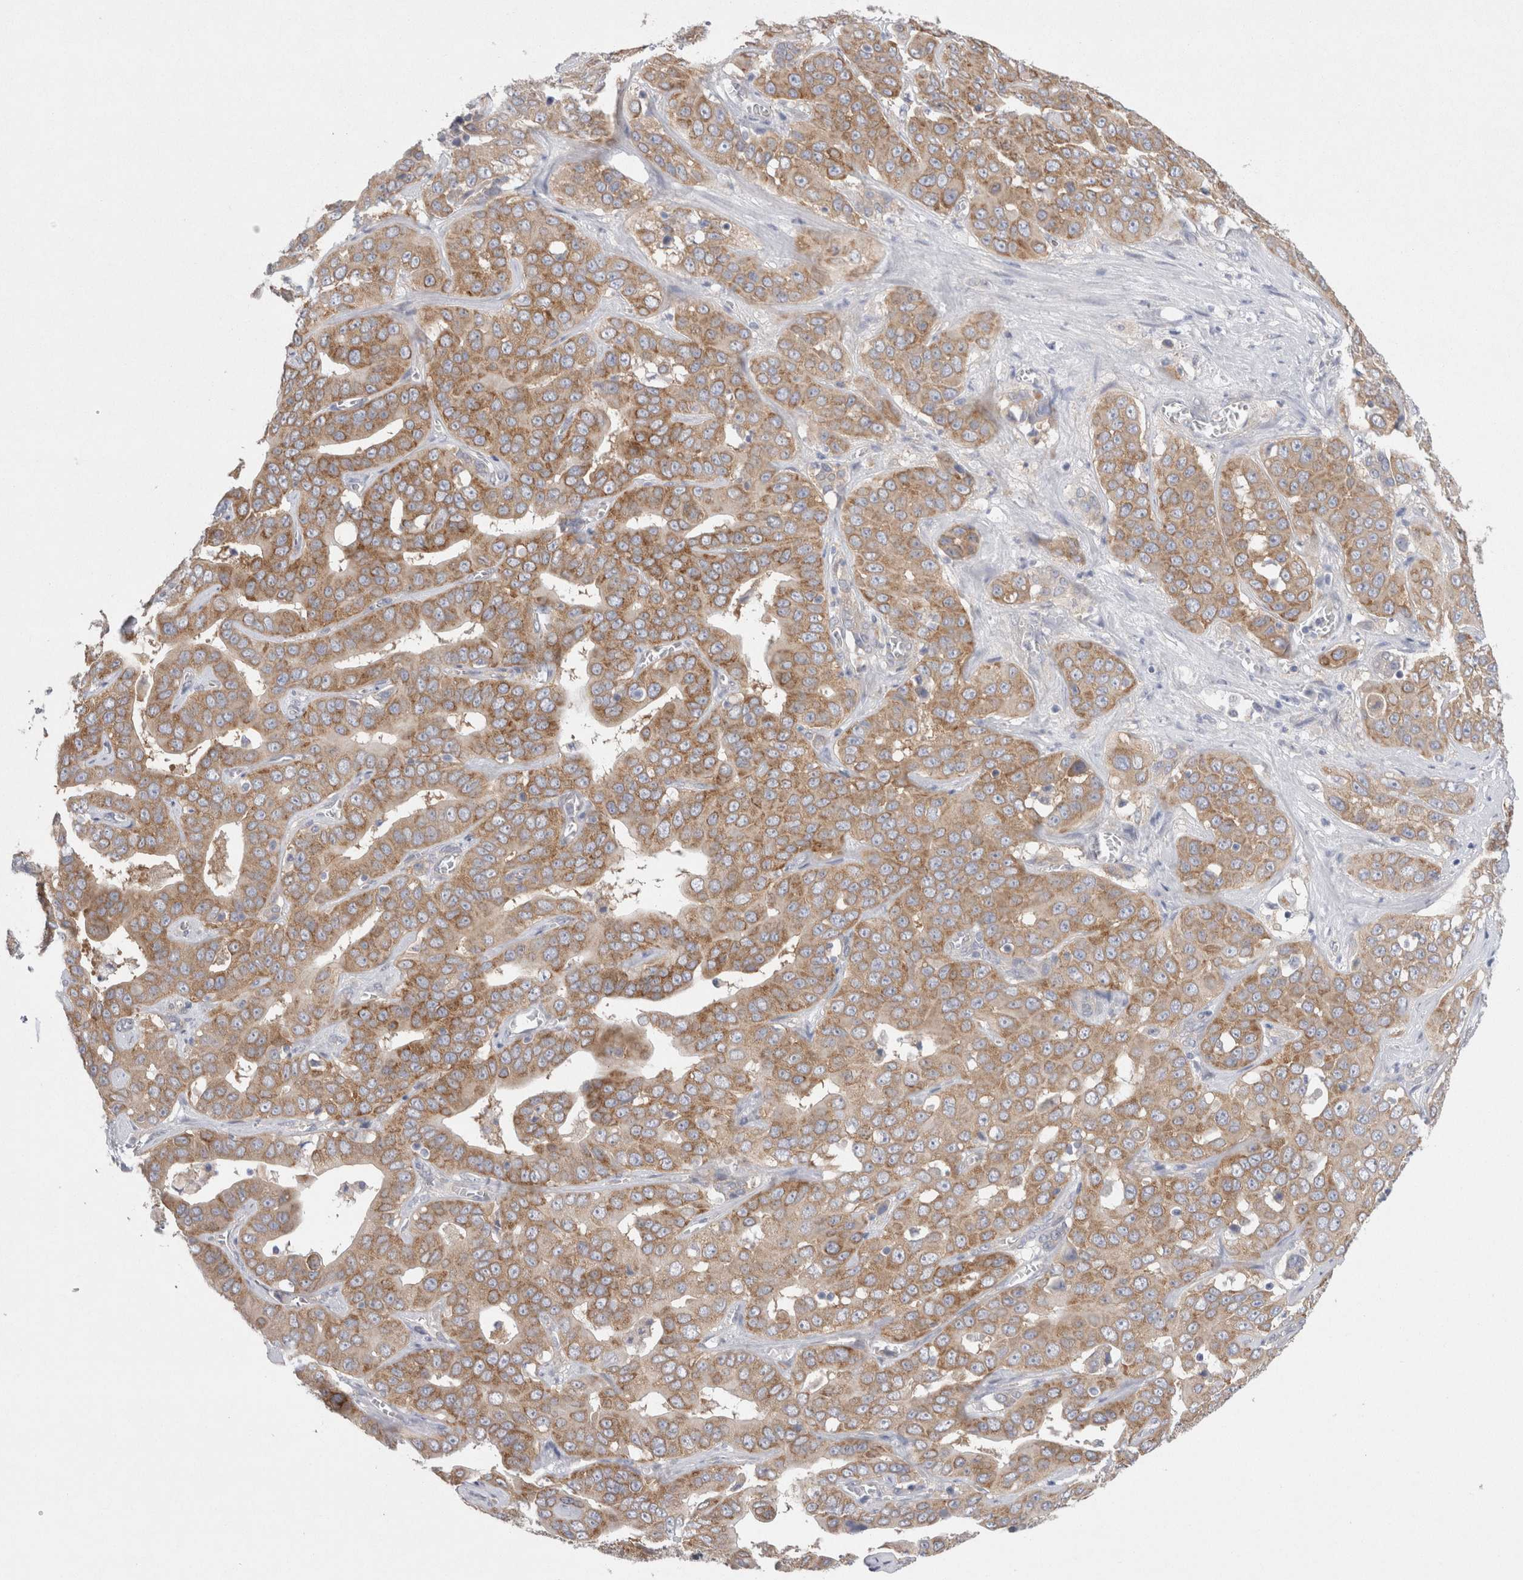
{"staining": {"intensity": "moderate", "quantity": ">75%", "location": "cytoplasmic/membranous"}, "tissue": "liver cancer", "cell_type": "Tumor cells", "image_type": "cancer", "snomed": [{"axis": "morphology", "description": "Cholangiocarcinoma"}, {"axis": "topography", "description": "Liver"}], "caption": "Immunohistochemical staining of human liver cancer shows moderate cytoplasmic/membranous protein positivity in about >75% of tumor cells.", "gene": "WIPF2", "patient": {"sex": "female", "age": 52}}